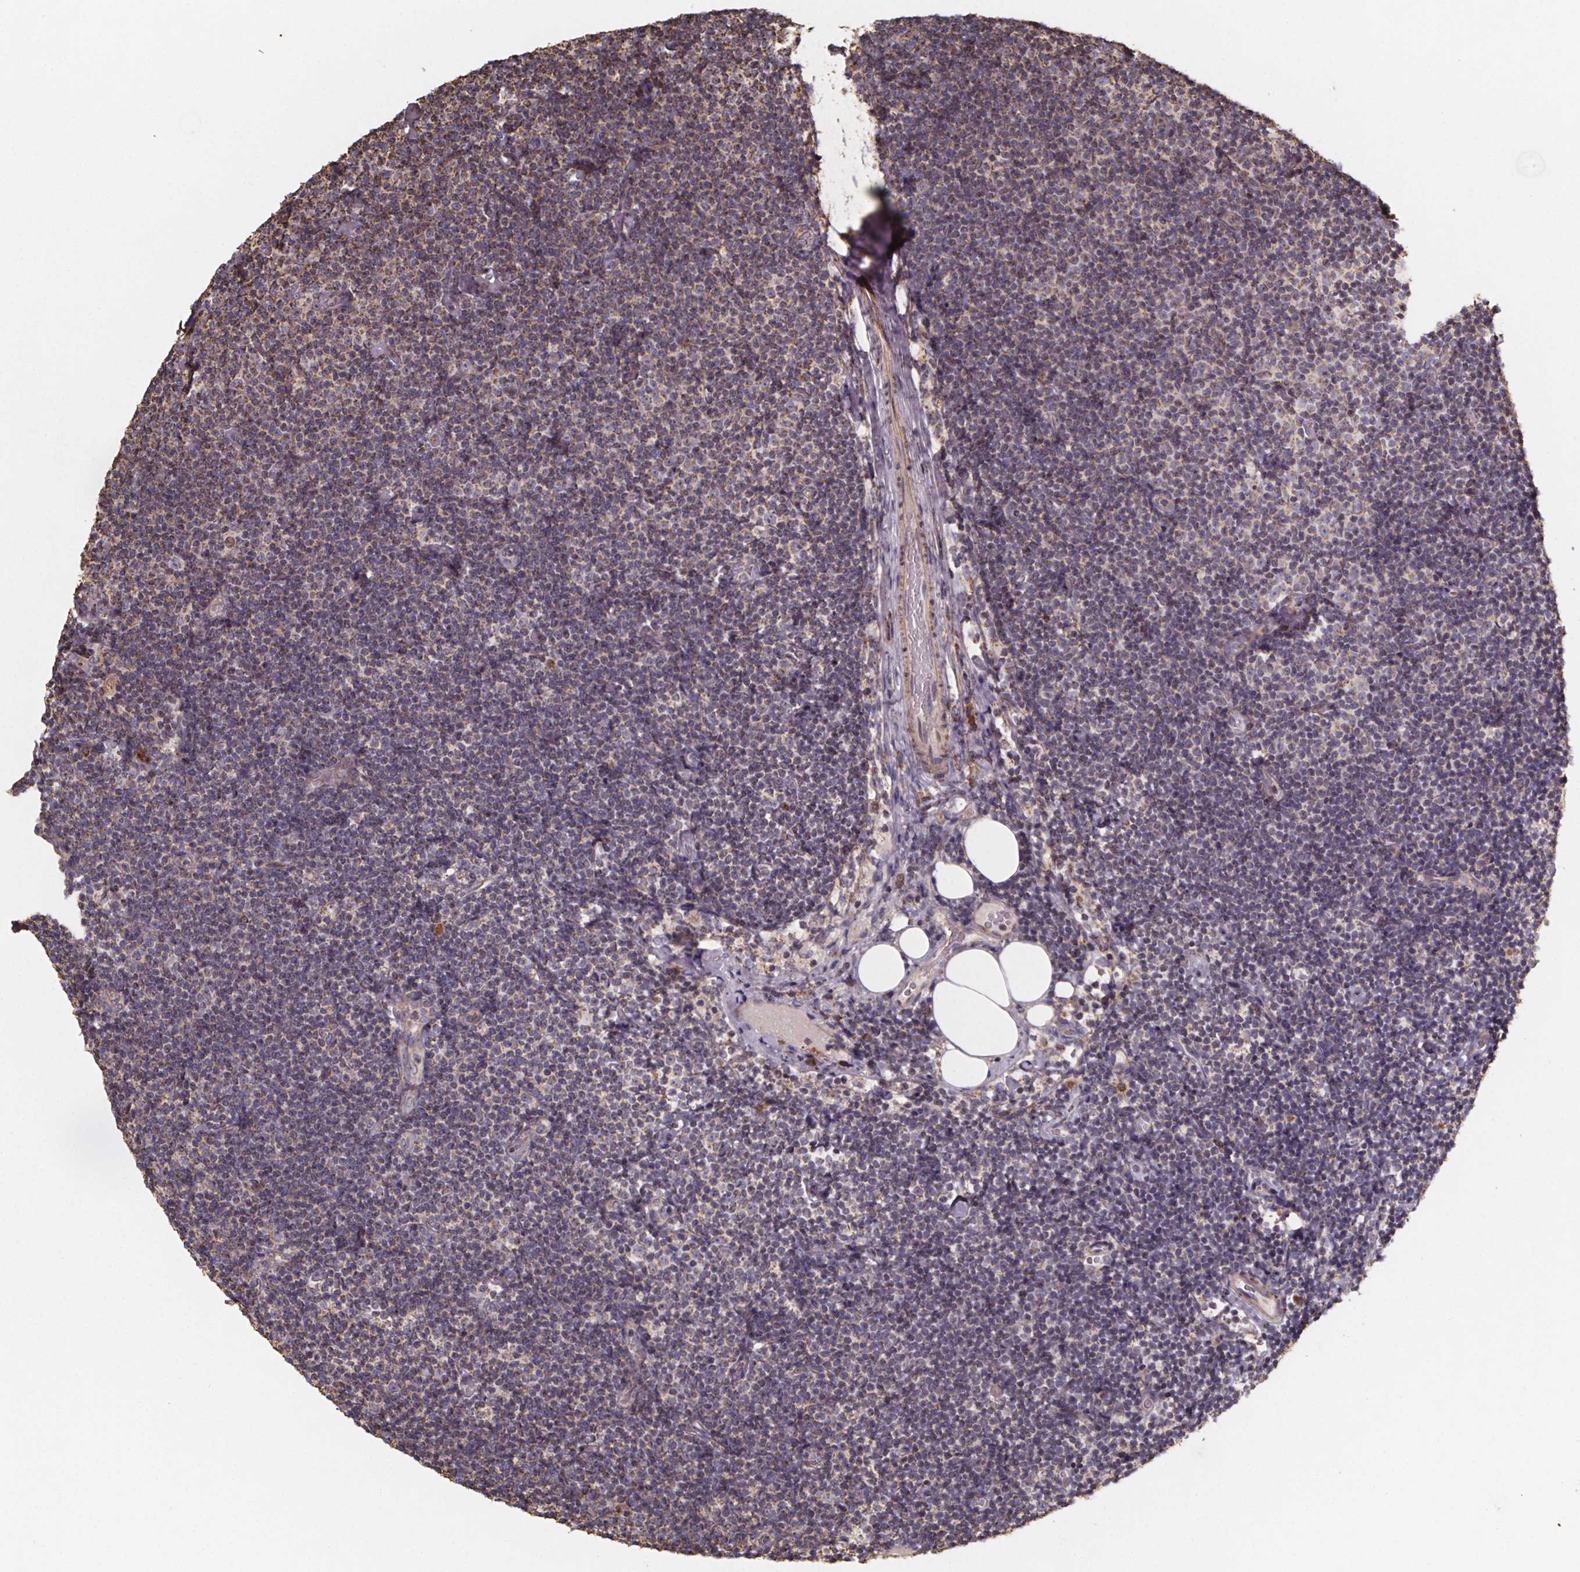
{"staining": {"intensity": "moderate", "quantity": ">75%", "location": "cytoplasmic/membranous"}, "tissue": "lymphoma", "cell_type": "Tumor cells", "image_type": "cancer", "snomed": [{"axis": "morphology", "description": "Malignant lymphoma, non-Hodgkin's type, Low grade"}, {"axis": "topography", "description": "Lymph node"}], "caption": "Protein staining reveals moderate cytoplasmic/membranous positivity in about >75% of tumor cells in malignant lymphoma, non-Hodgkin's type (low-grade). The protein of interest is stained brown, and the nuclei are stained in blue (DAB (3,3'-diaminobenzidine) IHC with brightfield microscopy, high magnification).", "gene": "SLC35D2", "patient": {"sex": "male", "age": 81}}